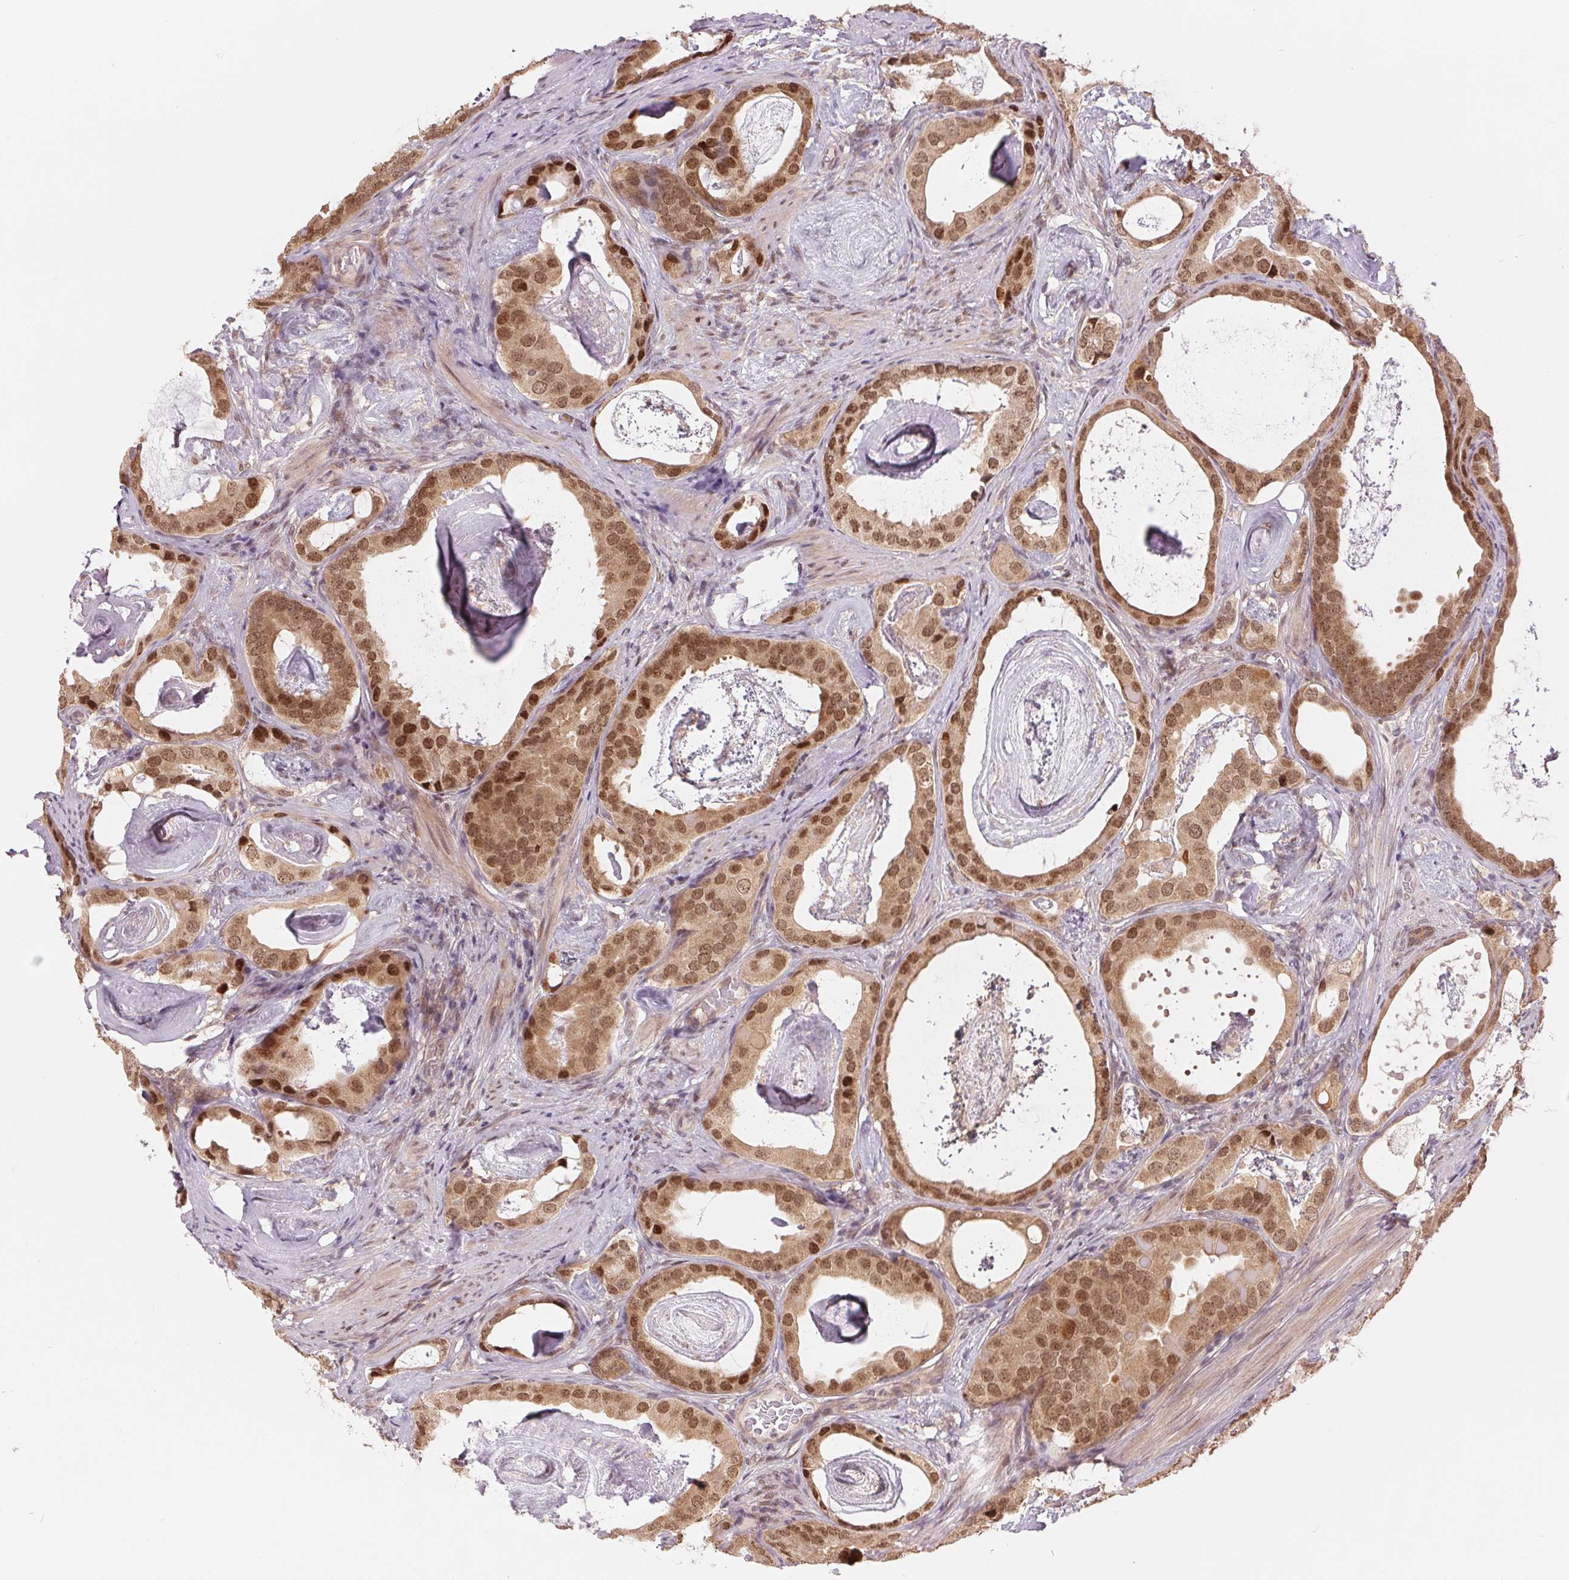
{"staining": {"intensity": "moderate", "quantity": ">75%", "location": "cytoplasmic/membranous,nuclear"}, "tissue": "prostate cancer", "cell_type": "Tumor cells", "image_type": "cancer", "snomed": [{"axis": "morphology", "description": "Adenocarcinoma, Low grade"}, {"axis": "topography", "description": "Prostate and seminal vesicle, NOS"}], "caption": "A brown stain shows moderate cytoplasmic/membranous and nuclear staining of a protein in human prostate cancer (low-grade adenocarcinoma) tumor cells.", "gene": "ERI3", "patient": {"sex": "male", "age": 71}}